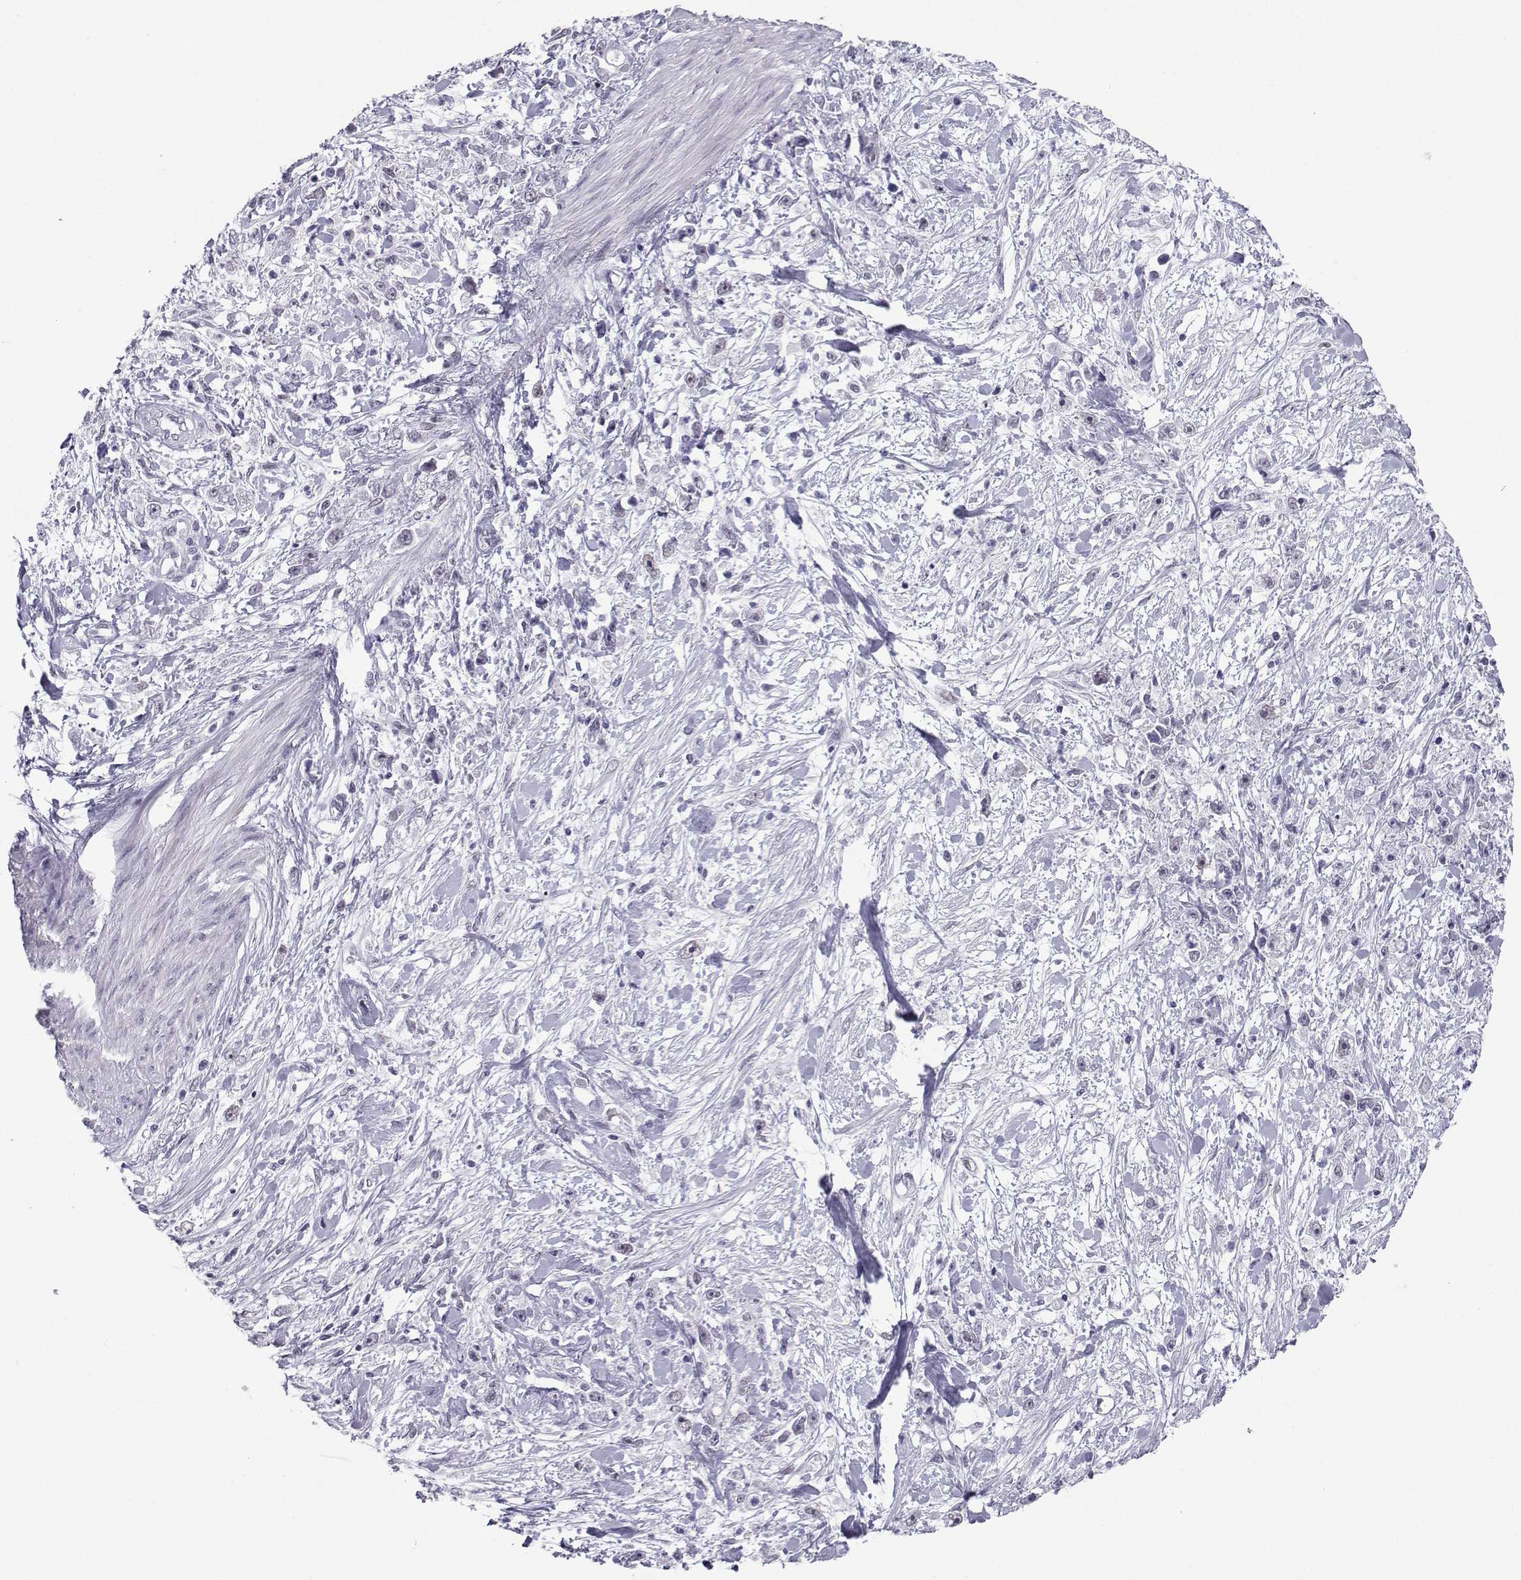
{"staining": {"intensity": "negative", "quantity": "none", "location": "none"}, "tissue": "stomach cancer", "cell_type": "Tumor cells", "image_type": "cancer", "snomed": [{"axis": "morphology", "description": "Adenocarcinoma, NOS"}, {"axis": "topography", "description": "Stomach"}], "caption": "An image of human adenocarcinoma (stomach) is negative for staining in tumor cells.", "gene": "LORICRIN", "patient": {"sex": "female", "age": 59}}